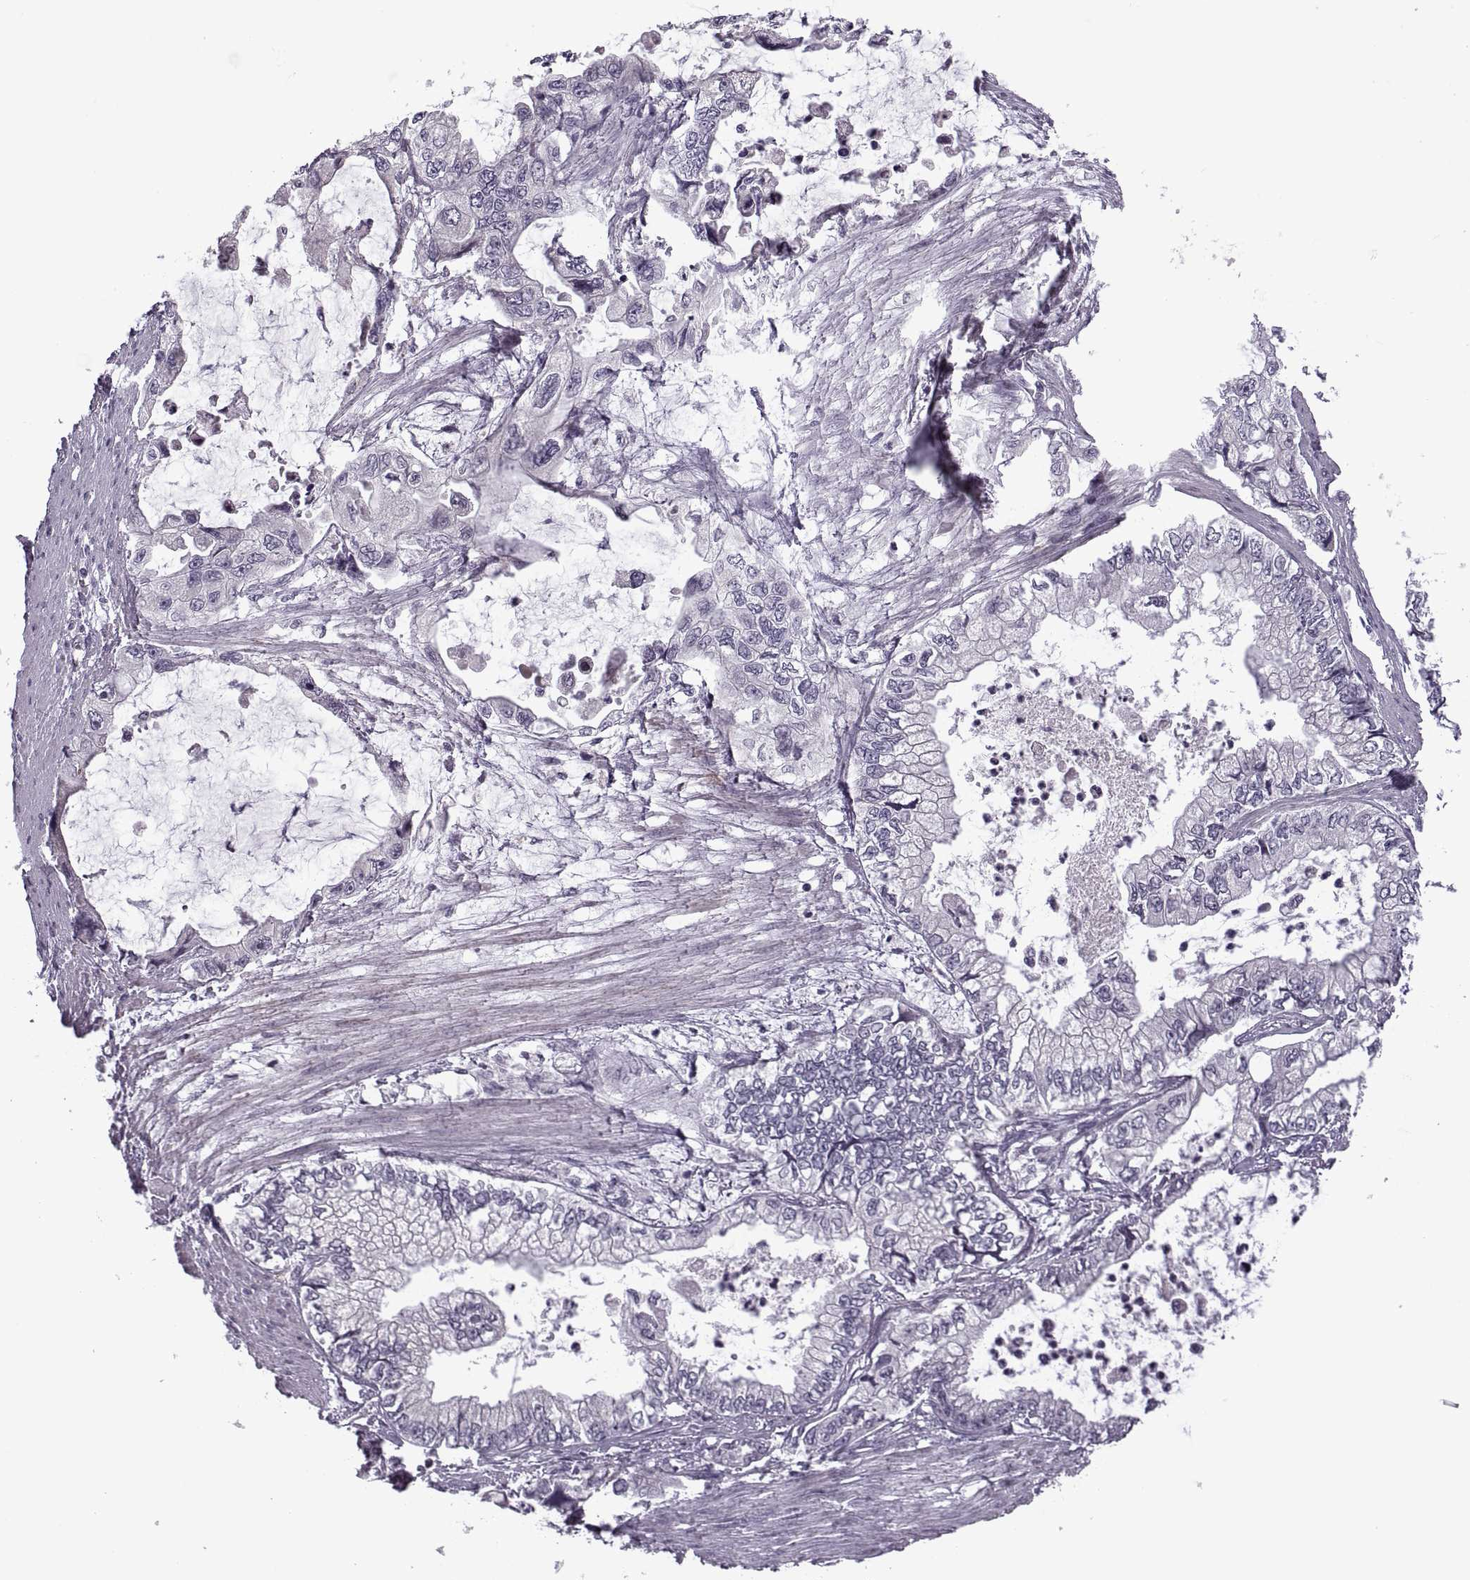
{"staining": {"intensity": "negative", "quantity": "none", "location": "none"}, "tissue": "stomach cancer", "cell_type": "Tumor cells", "image_type": "cancer", "snomed": [{"axis": "morphology", "description": "Adenocarcinoma, NOS"}, {"axis": "topography", "description": "Pancreas"}, {"axis": "topography", "description": "Stomach, upper"}, {"axis": "topography", "description": "Stomach"}], "caption": "Immunohistochemical staining of stomach adenocarcinoma exhibits no significant staining in tumor cells. (DAB immunohistochemistry visualized using brightfield microscopy, high magnification).", "gene": "RIPK4", "patient": {"sex": "male", "age": 77}}